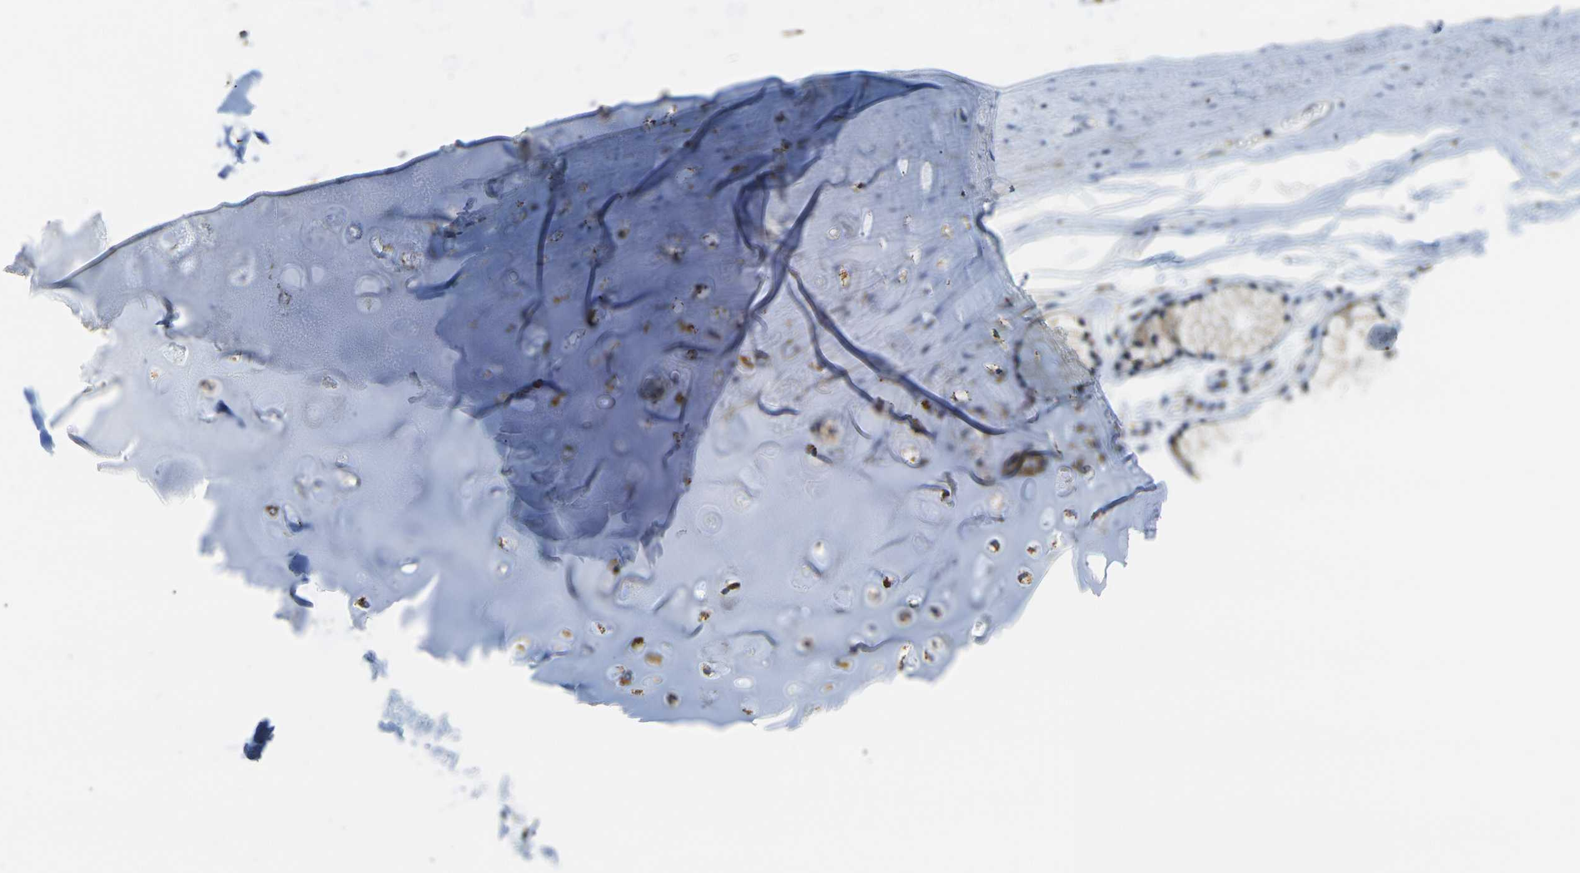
{"staining": {"intensity": "moderate", "quantity": "25%-75%", "location": "cytoplasmic/membranous"}, "tissue": "adipose tissue", "cell_type": "Adipocytes", "image_type": "normal", "snomed": [{"axis": "morphology", "description": "Normal tissue, NOS"}, {"axis": "topography", "description": "Cartilage tissue"}, {"axis": "topography", "description": "Bronchus"}], "caption": "A brown stain shows moderate cytoplasmic/membranous expression of a protein in adipocytes of unremarkable human adipose tissue. (Brightfield microscopy of DAB IHC at high magnification).", "gene": "CYB5R1", "patient": {"sex": "female", "age": 73}}